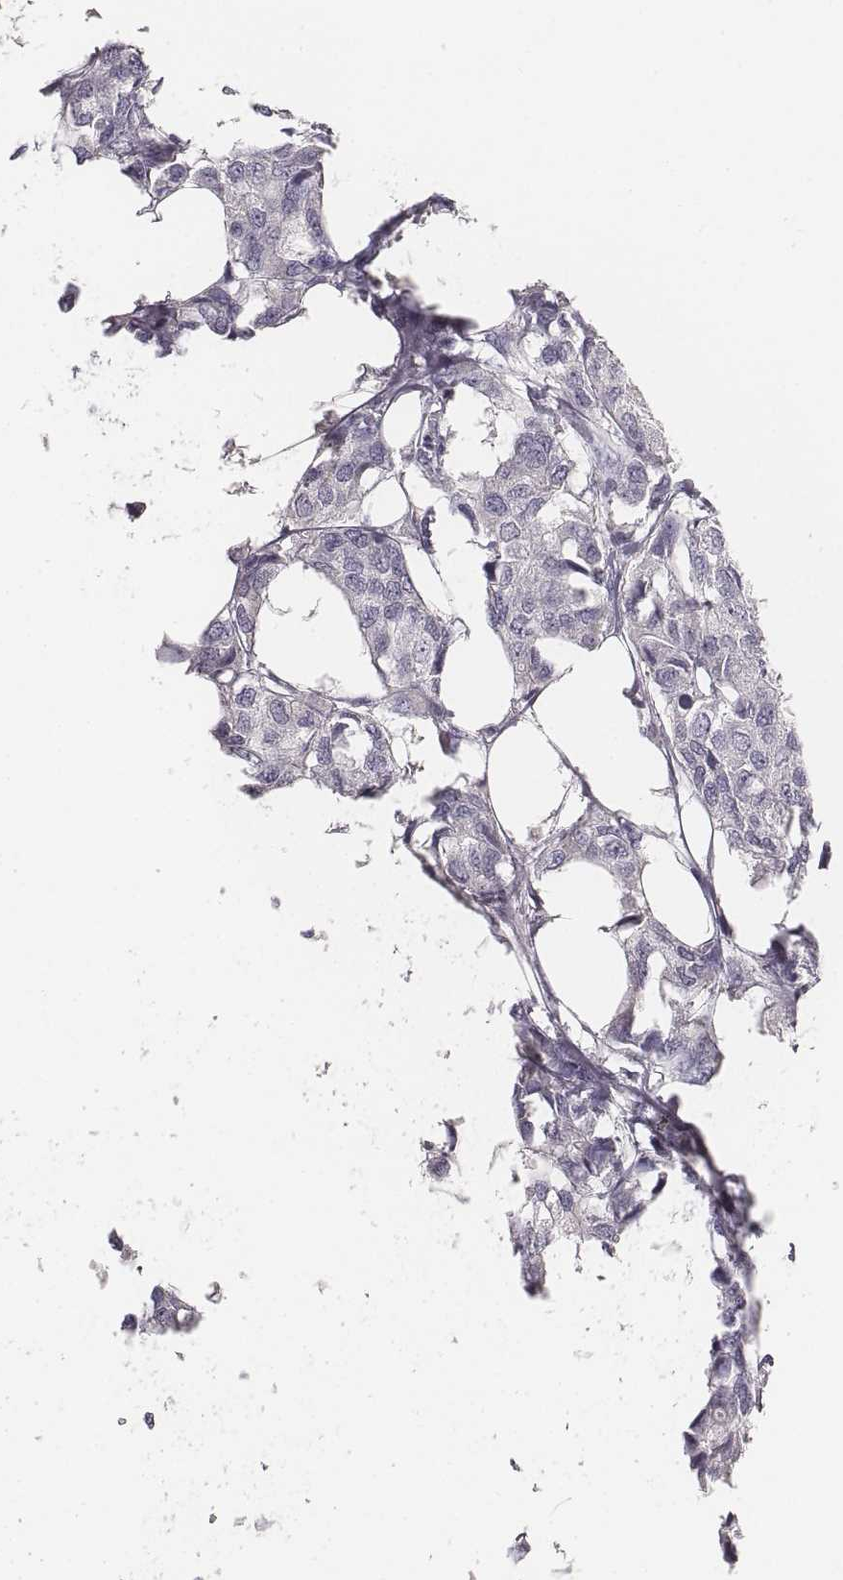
{"staining": {"intensity": "negative", "quantity": "none", "location": "none"}, "tissue": "breast cancer", "cell_type": "Tumor cells", "image_type": "cancer", "snomed": [{"axis": "morphology", "description": "Duct carcinoma"}, {"axis": "topography", "description": "Breast"}], "caption": "Tumor cells show no significant staining in breast cancer (invasive ductal carcinoma).", "gene": "MYH6", "patient": {"sex": "female", "age": 80}}